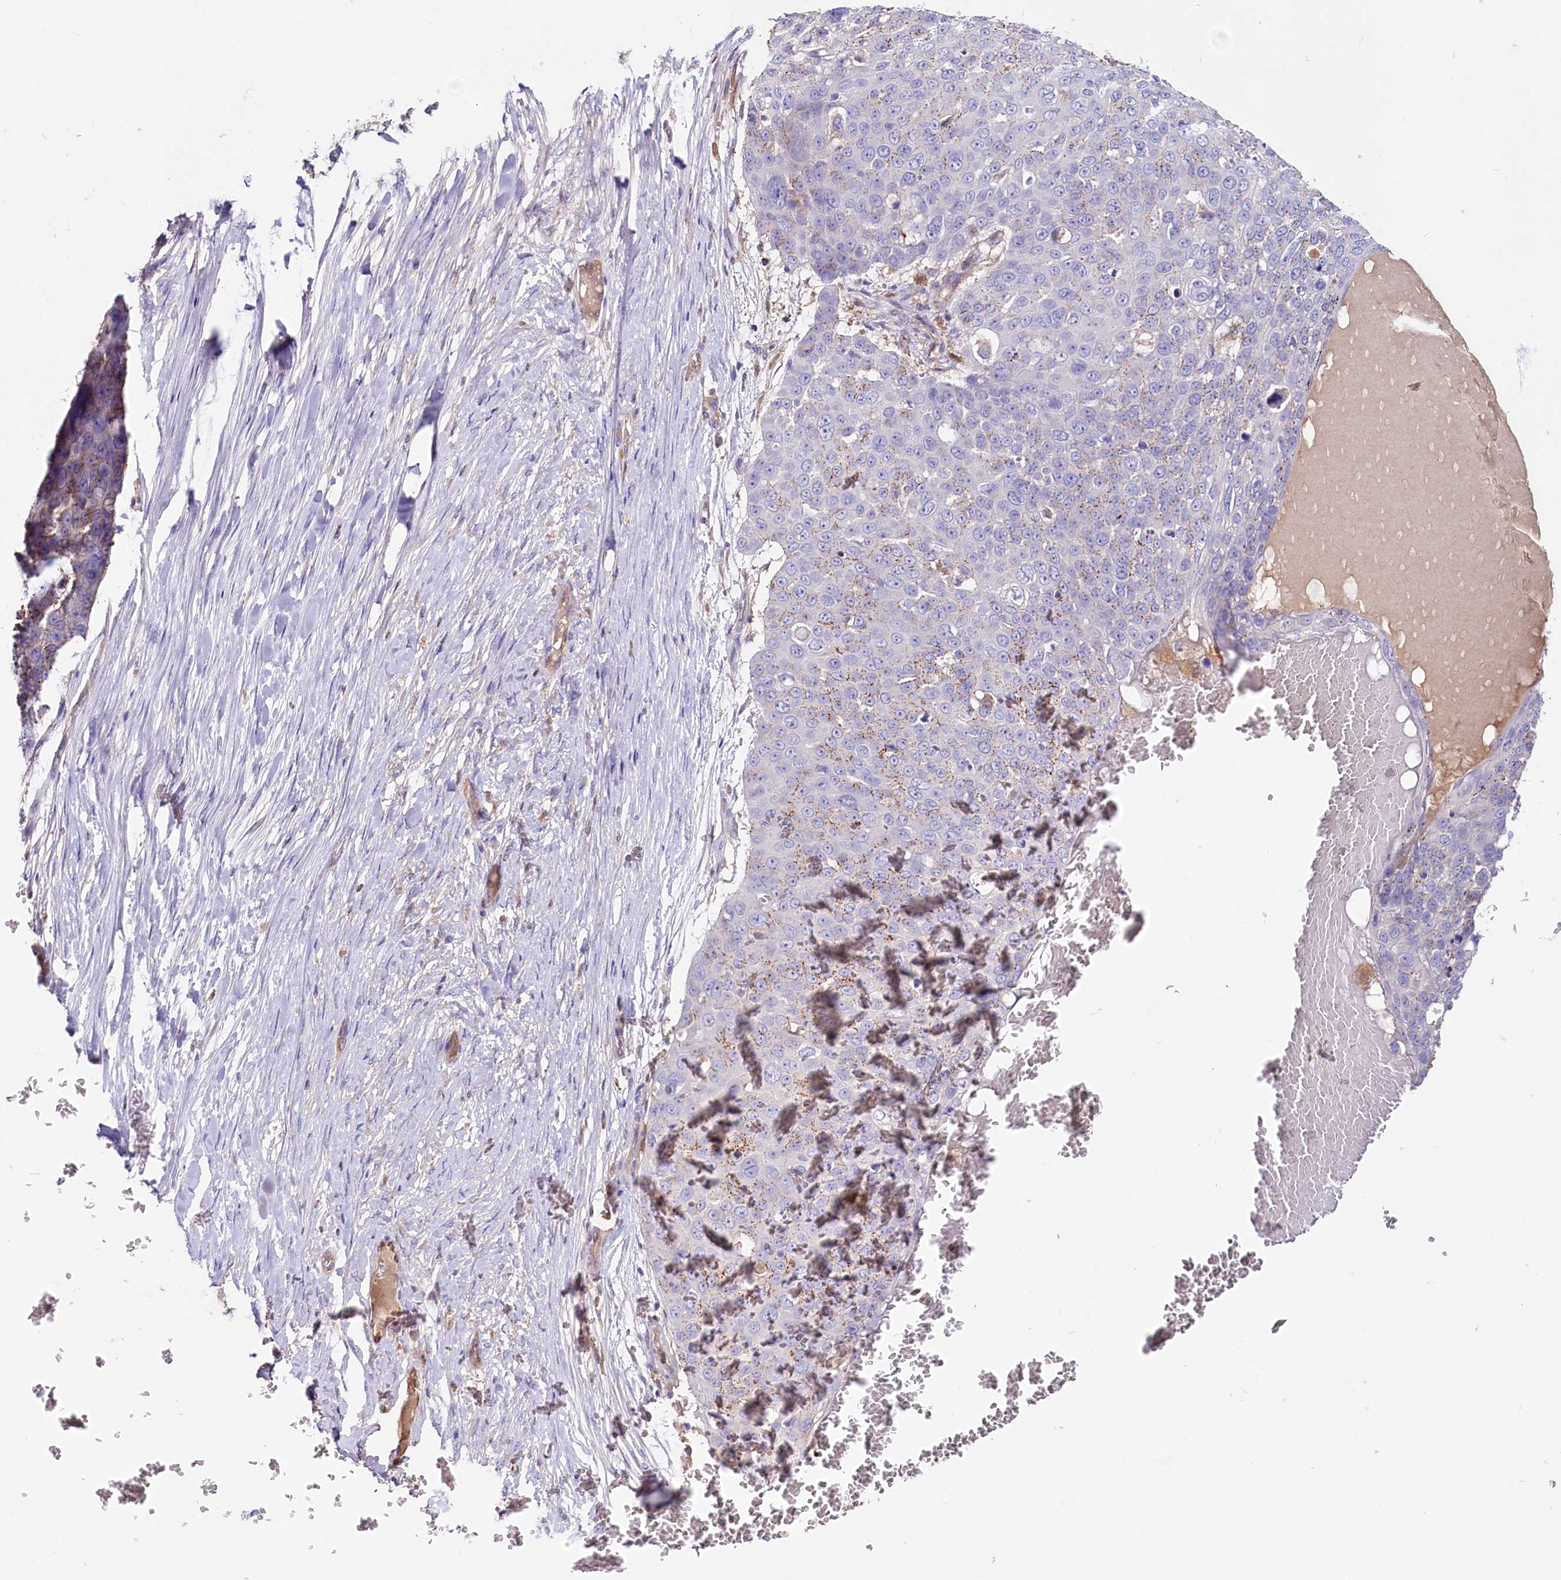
{"staining": {"intensity": "weak", "quantity": "<25%", "location": "cytoplasmic/membranous"}, "tissue": "skin cancer", "cell_type": "Tumor cells", "image_type": "cancer", "snomed": [{"axis": "morphology", "description": "Squamous cell carcinoma, NOS"}, {"axis": "topography", "description": "Skin"}], "caption": "Tumor cells show no significant staining in squamous cell carcinoma (skin). (DAB (3,3'-diaminobenzidine) immunohistochemistry, high magnification).", "gene": "IL17RD", "patient": {"sex": "male", "age": 71}}